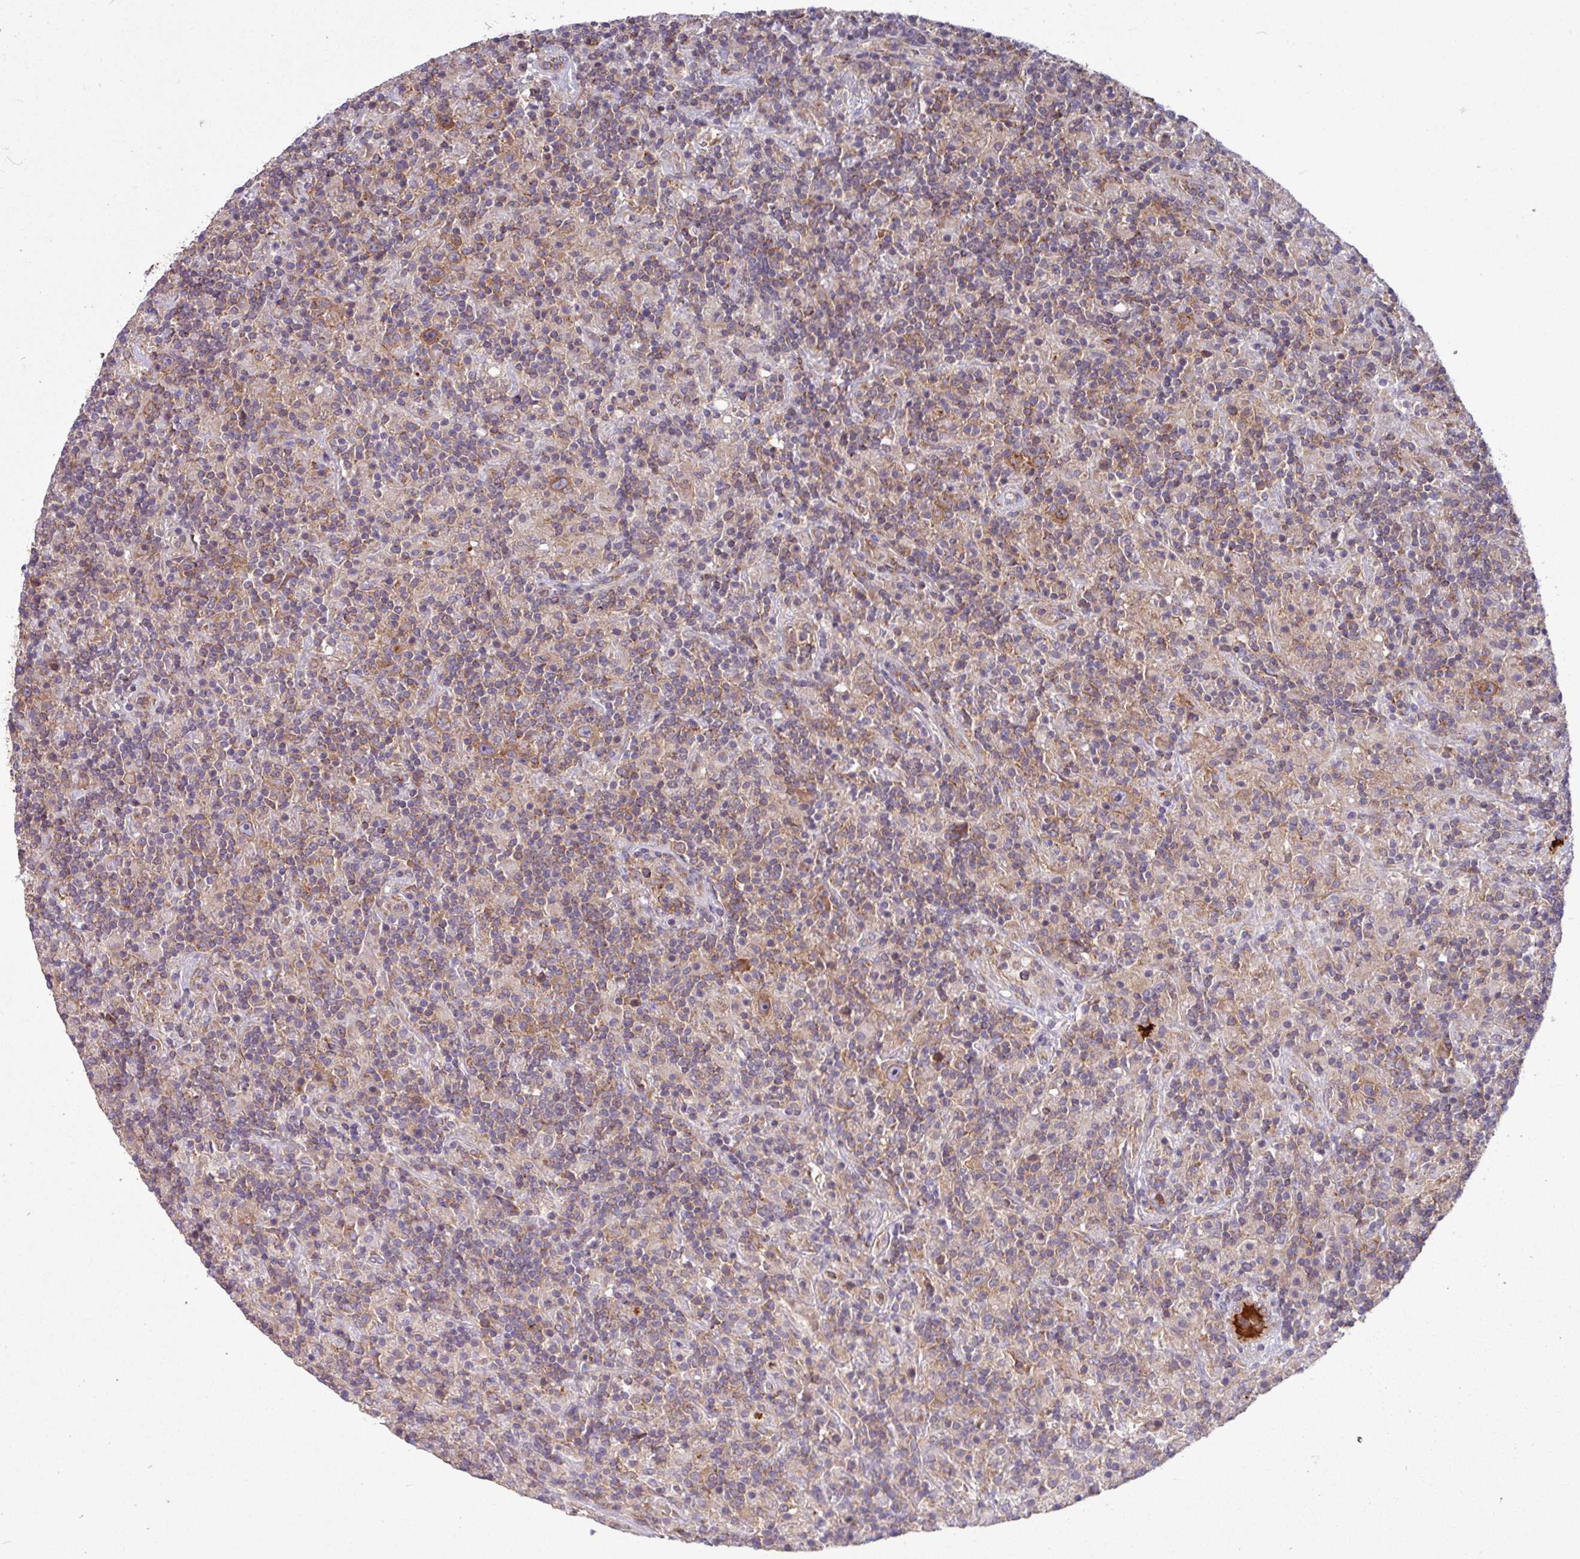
{"staining": {"intensity": "moderate", "quantity": ">75%", "location": "cytoplasmic/membranous"}, "tissue": "lymphoma", "cell_type": "Tumor cells", "image_type": "cancer", "snomed": [{"axis": "morphology", "description": "Hodgkin's disease, NOS"}, {"axis": "topography", "description": "Lymph node"}], "caption": "A histopathology image of Hodgkin's disease stained for a protein displays moderate cytoplasmic/membranous brown staining in tumor cells.", "gene": "LSM12", "patient": {"sex": "male", "age": 70}}